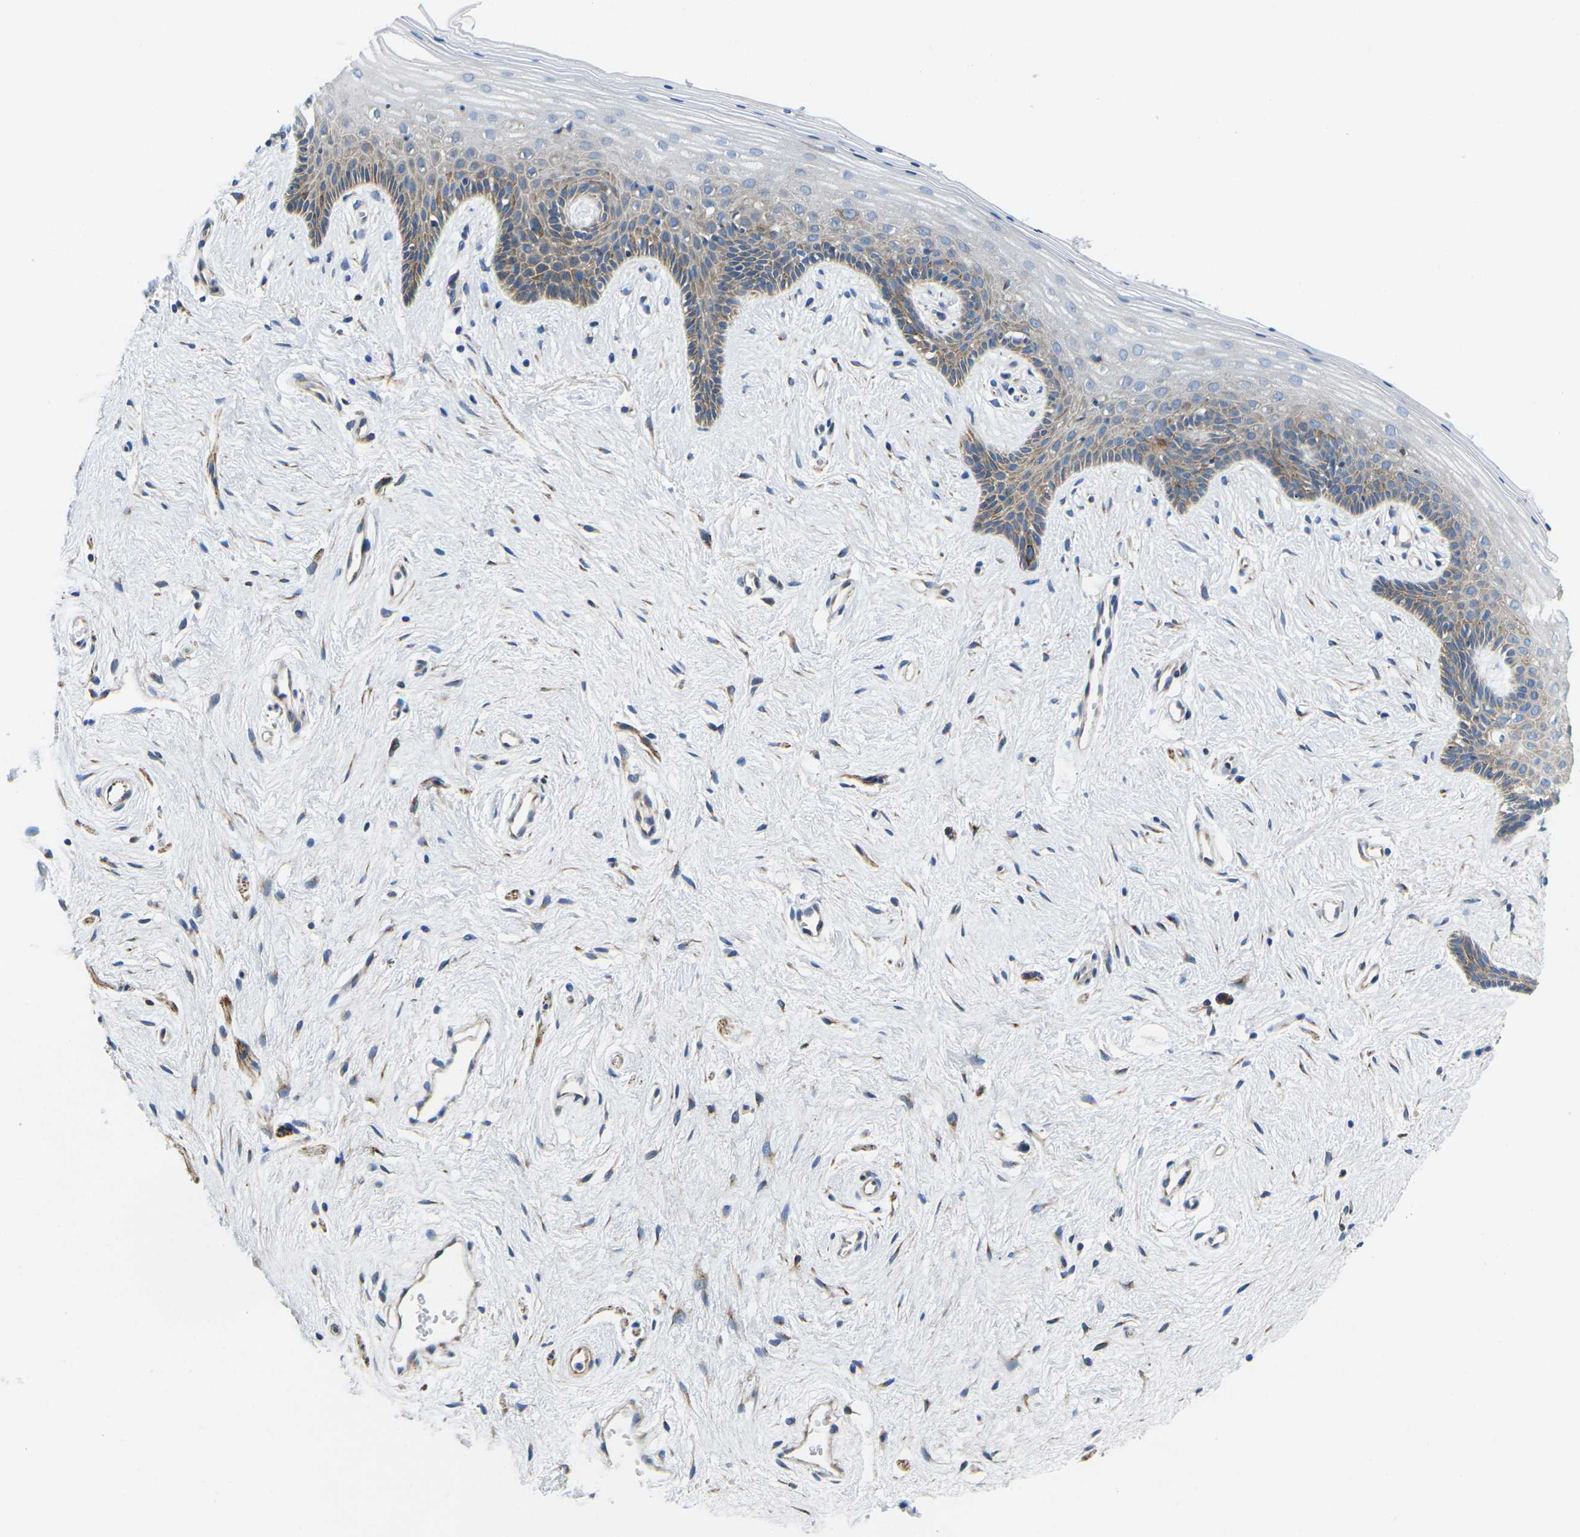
{"staining": {"intensity": "moderate", "quantity": "<25%", "location": "cytoplasmic/membranous"}, "tissue": "vagina", "cell_type": "Squamous epithelial cells", "image_type": "normal", "snomed": [{"axis": "morphology", "description": "Normal tissue, NOS"}, {"axis": "topography", "description": "Vagina"}], "caption": "A brown stain labels moderate cytoplasmic/membranous staining of a protein in squamous epithelial cells of normal vagina. (Stains: DAB in brown, nuclei in blue, Microscopy: brightfield microscopy at high magnification).", "gene": "TMEFF2", "patient": {"sex": "female", "age": 44}}